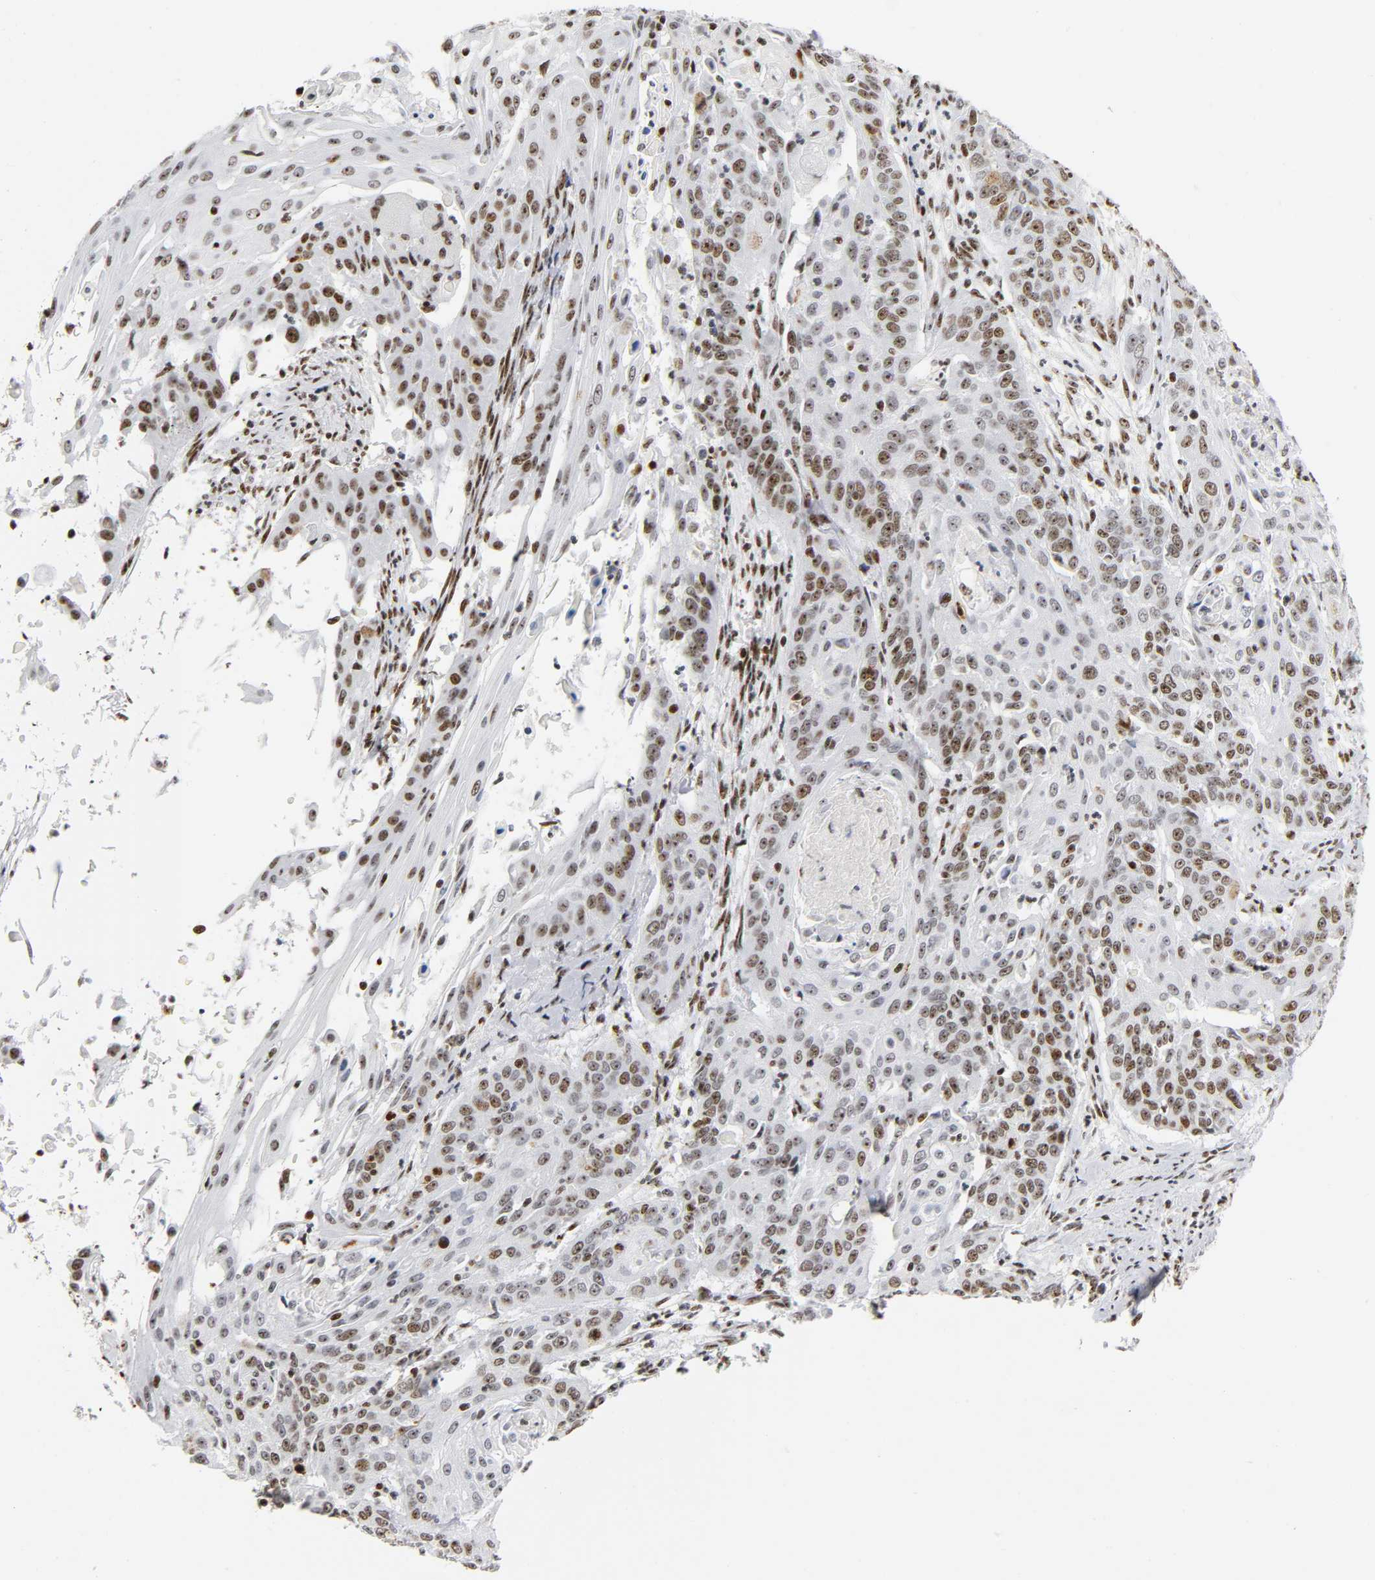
{"staining": {"intensity": "strong", "quantity": ">75%", "location": "nuclear"}, "tissue": "cervical cancer", "cell_type": "Tumor cells", "image_type": "cancer", "snomed": [{"axis": "morphology", "description": "Squamous cell carcinoma, NOS"}, {"axis": "topography", "description": "Cervix"}], "caption": "Squamous cell carcinoma (cervical) tissue displays strong nuclear expression in about >75% of tumor cells", "gene": "UBTF", "patient": {"sex": "female", "age": 33}}